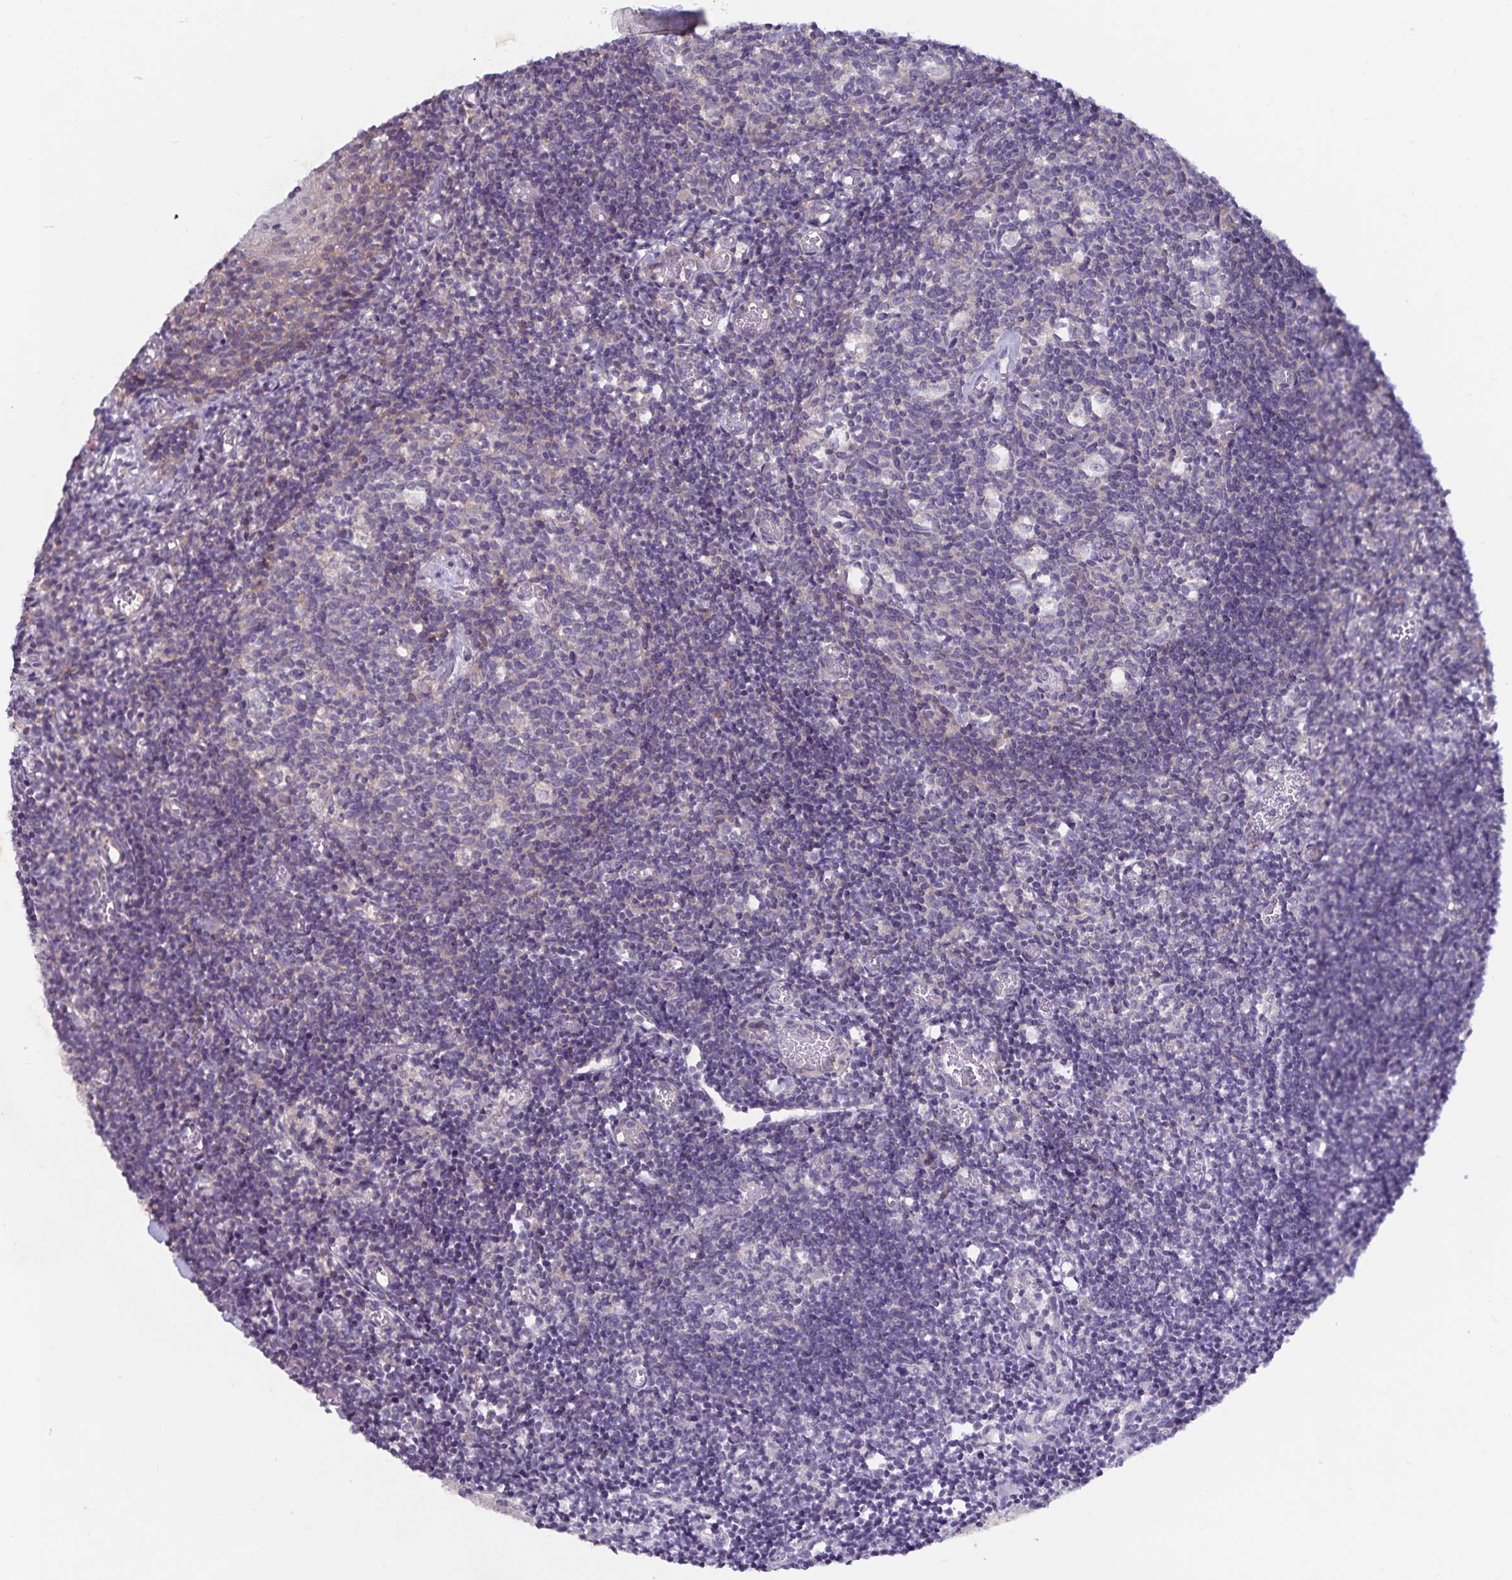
{"staining": {"intensity": "weak", "quantity": "<25%", "location": "cytoplasmic/membranous"}, "tissue": "tonsil", "cell_type": "Germinal center cells", "image_type": "normal", "snomed": [{"axis": "morphology", "description": "Normal tissue, NOS"}, {"axis": "topography", "description": "Tonsil"}], "caption": "Human tonsil stained for a protein using IHC exhibits no expression in germinal center cells.", "gene": "FAM120A", "patient": {"sex": "female", "age": 10}}